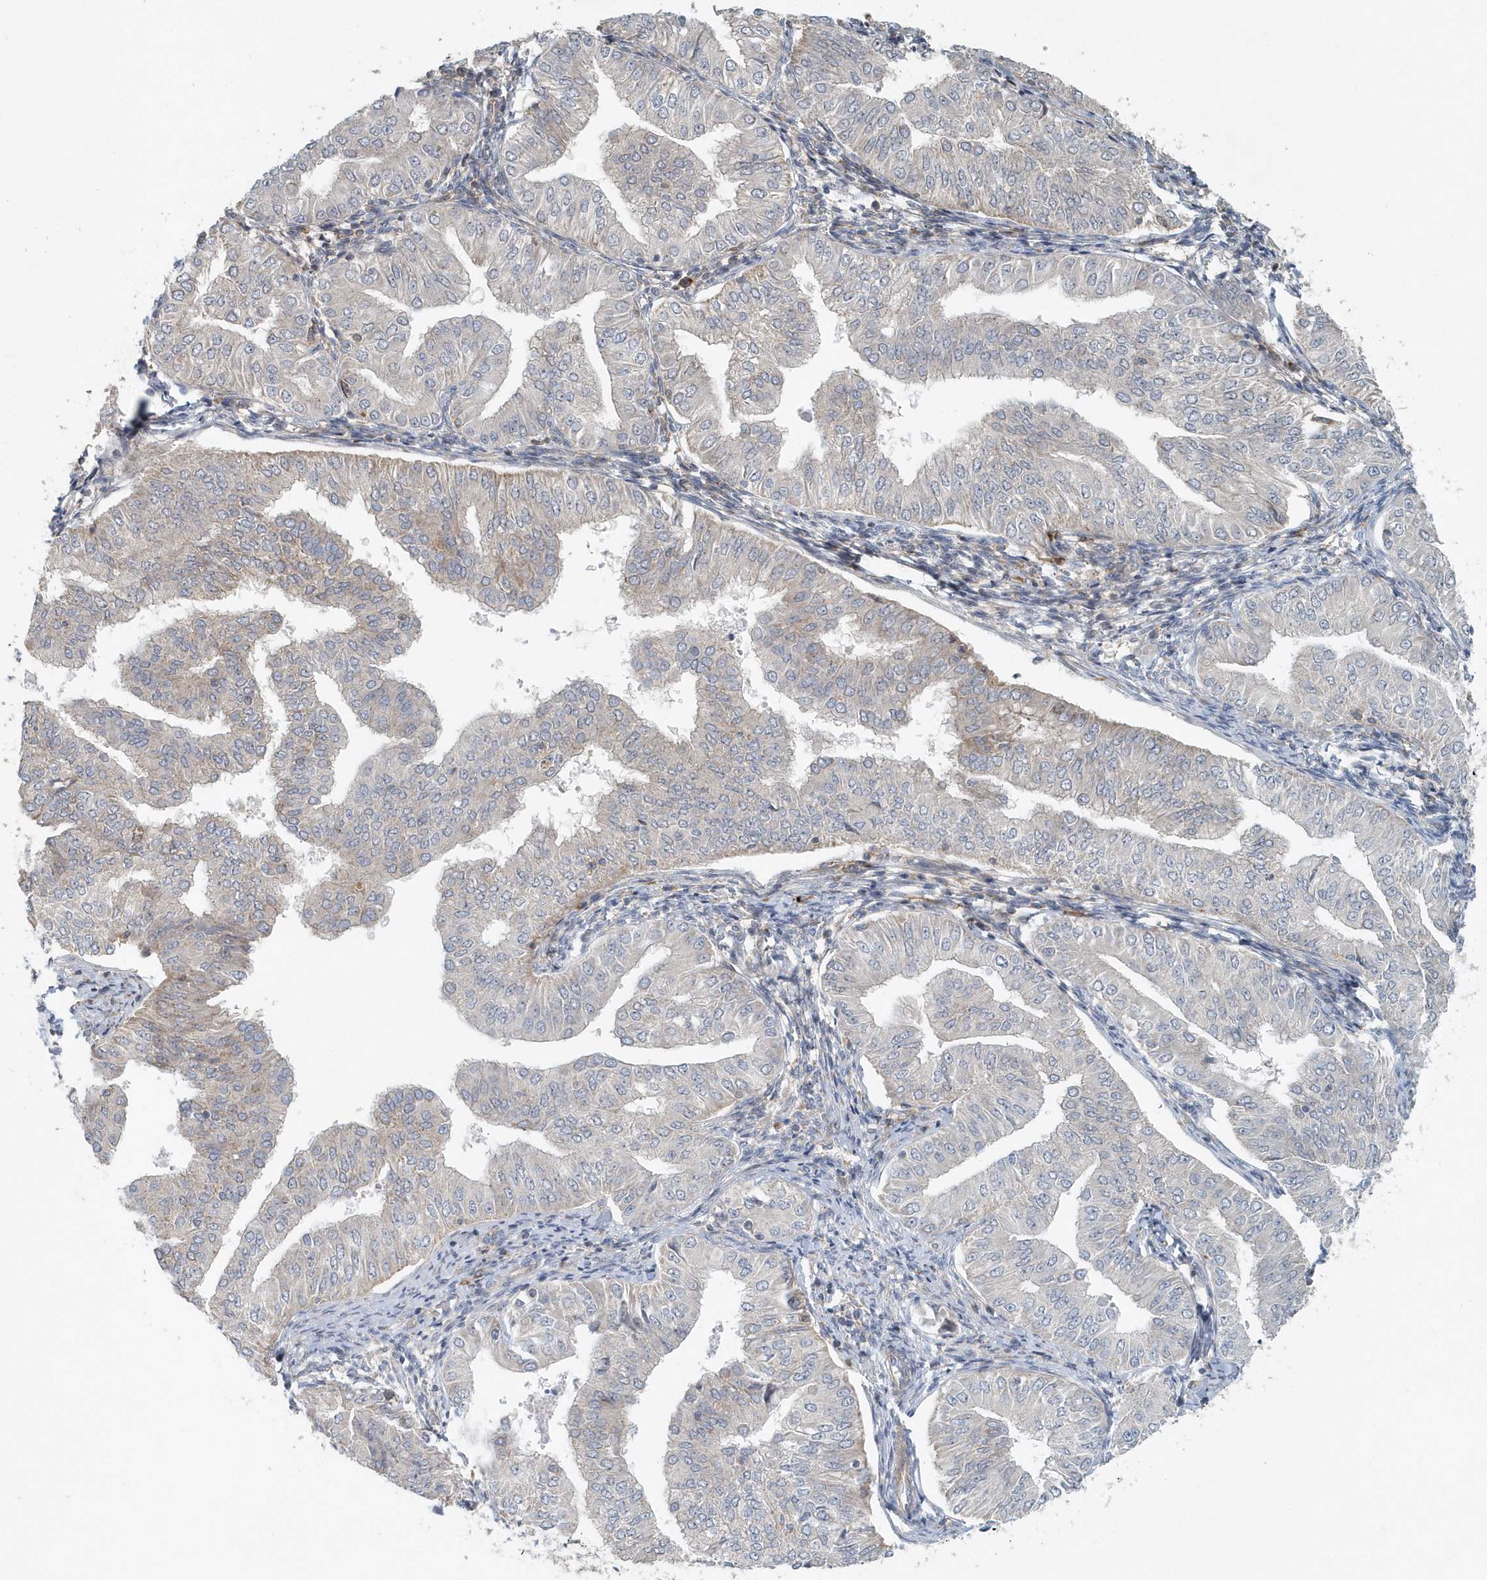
{"staining": {"intensity": "negative", "quantity": "none", "location": "none"}, "tissue": "endometrial cancer", "cell_type": "Tumor cells", "image_type": "cancer", "snomed": [{"axis": "morphology", "description": "Normal tissue, NOS"}, {"axis": "morphology", "description": "Adenocarcinoma, NOS"}, {"axis": "topography", "description": "Endometrium"}], "caption": "This is an IHC micrograph of human endometrial adenocarcinoma. There is no staining in tumor cells.", "gene": "MMUT", "patient": {"sex": "female", "age": 53}}